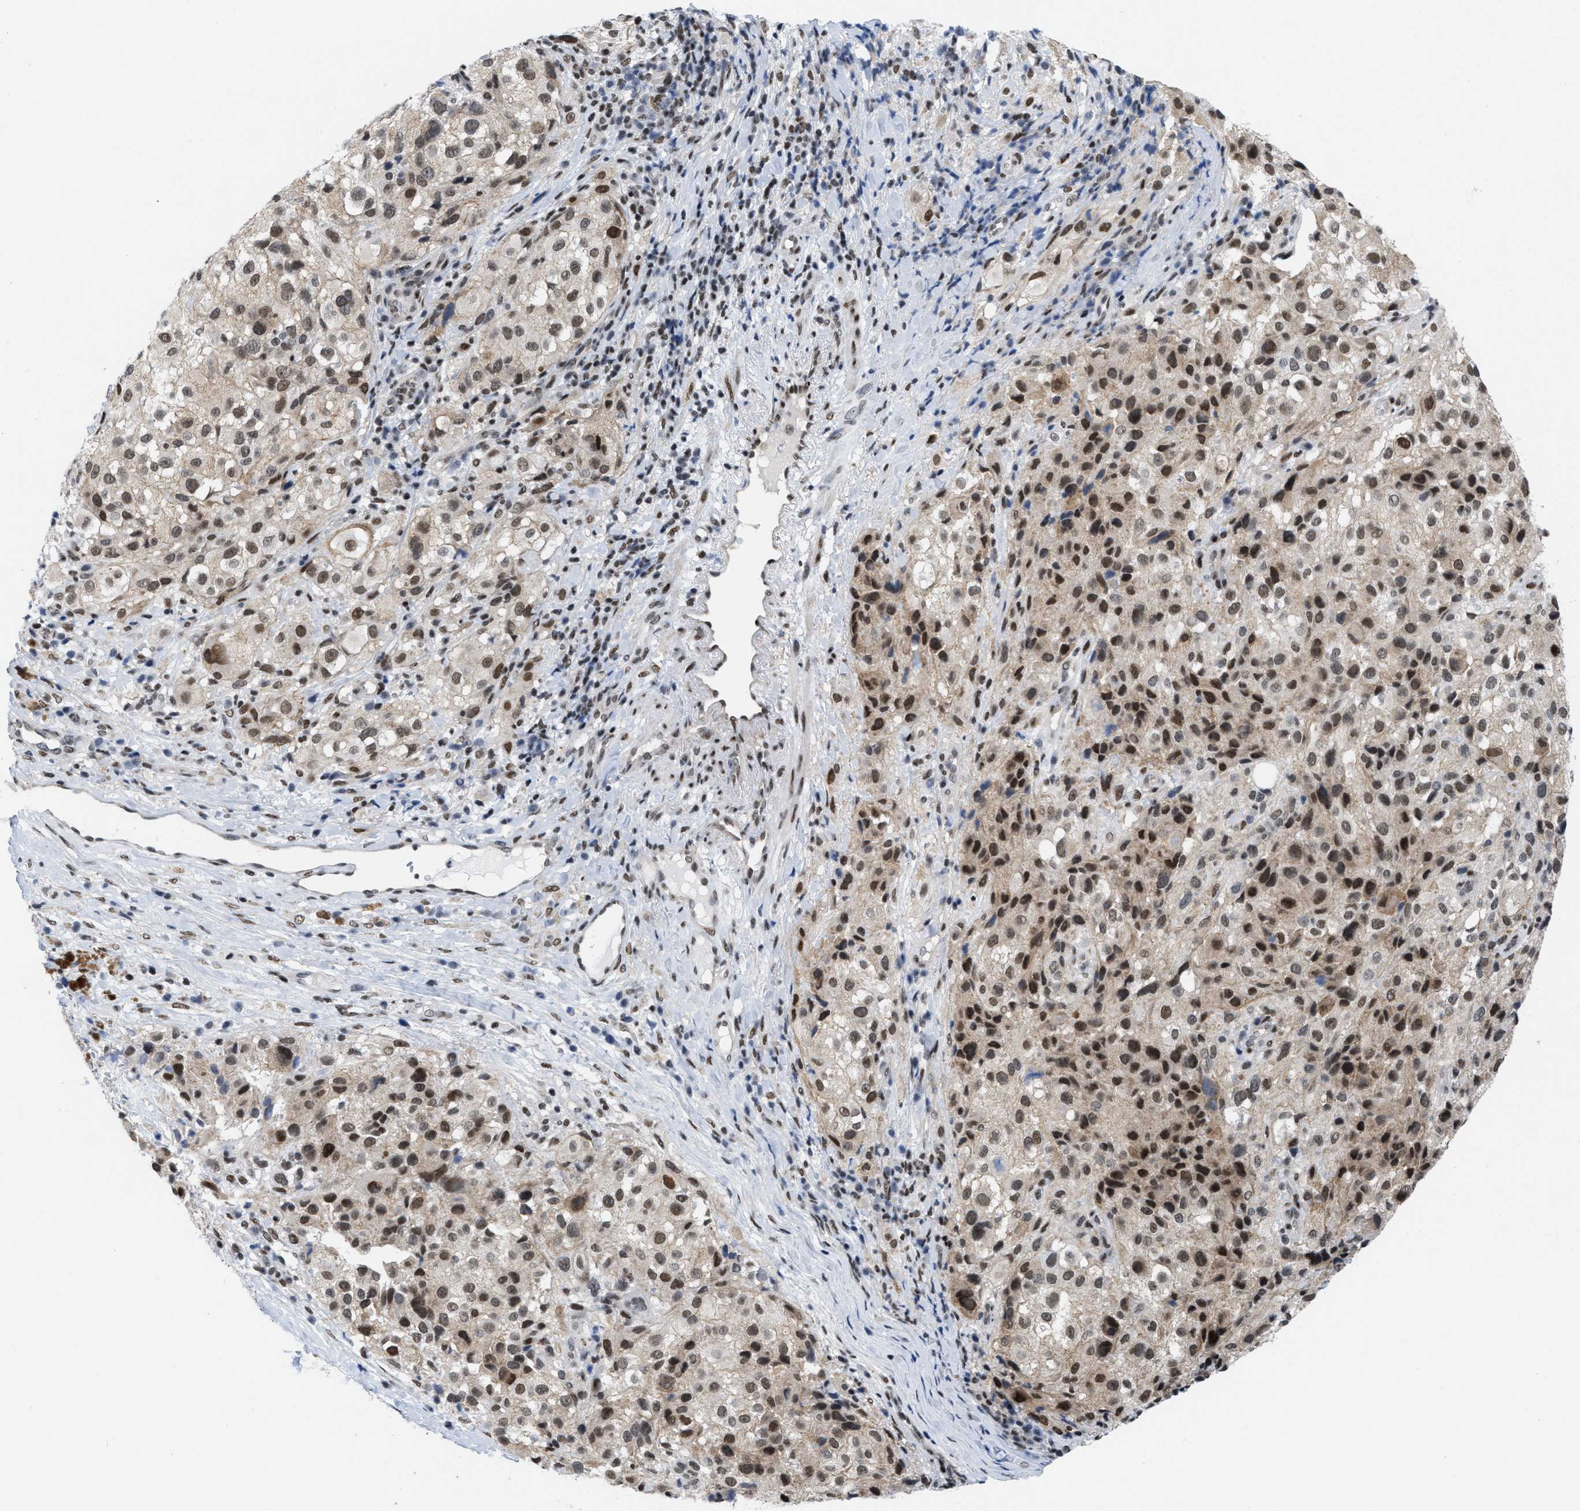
{"staining": {"intensity": "strong", "quantity": ">75%", "location": "nuclear"}, "tissue": "melanoma", "cell_type": "Tumor cells", "image_type": "cancer", "snomed": [{"axis": "morphology", "description": "Necrosis, NOS"}, {"axis": "morphology", "description": "Malignant melanoma, NOS"}, {"axis": "topography", "description": "Skin"}], "caption": "High-magnification brightfield microscopy of malignant melanoma stained with DAB (brown) and counterstained with hematoxylin (blue). tumor cells exhibit strong nuclear positivity is identified in approximately>75% of cells.", "gene": "MIER1", "patient": {"sex": "female", "age": 87}}